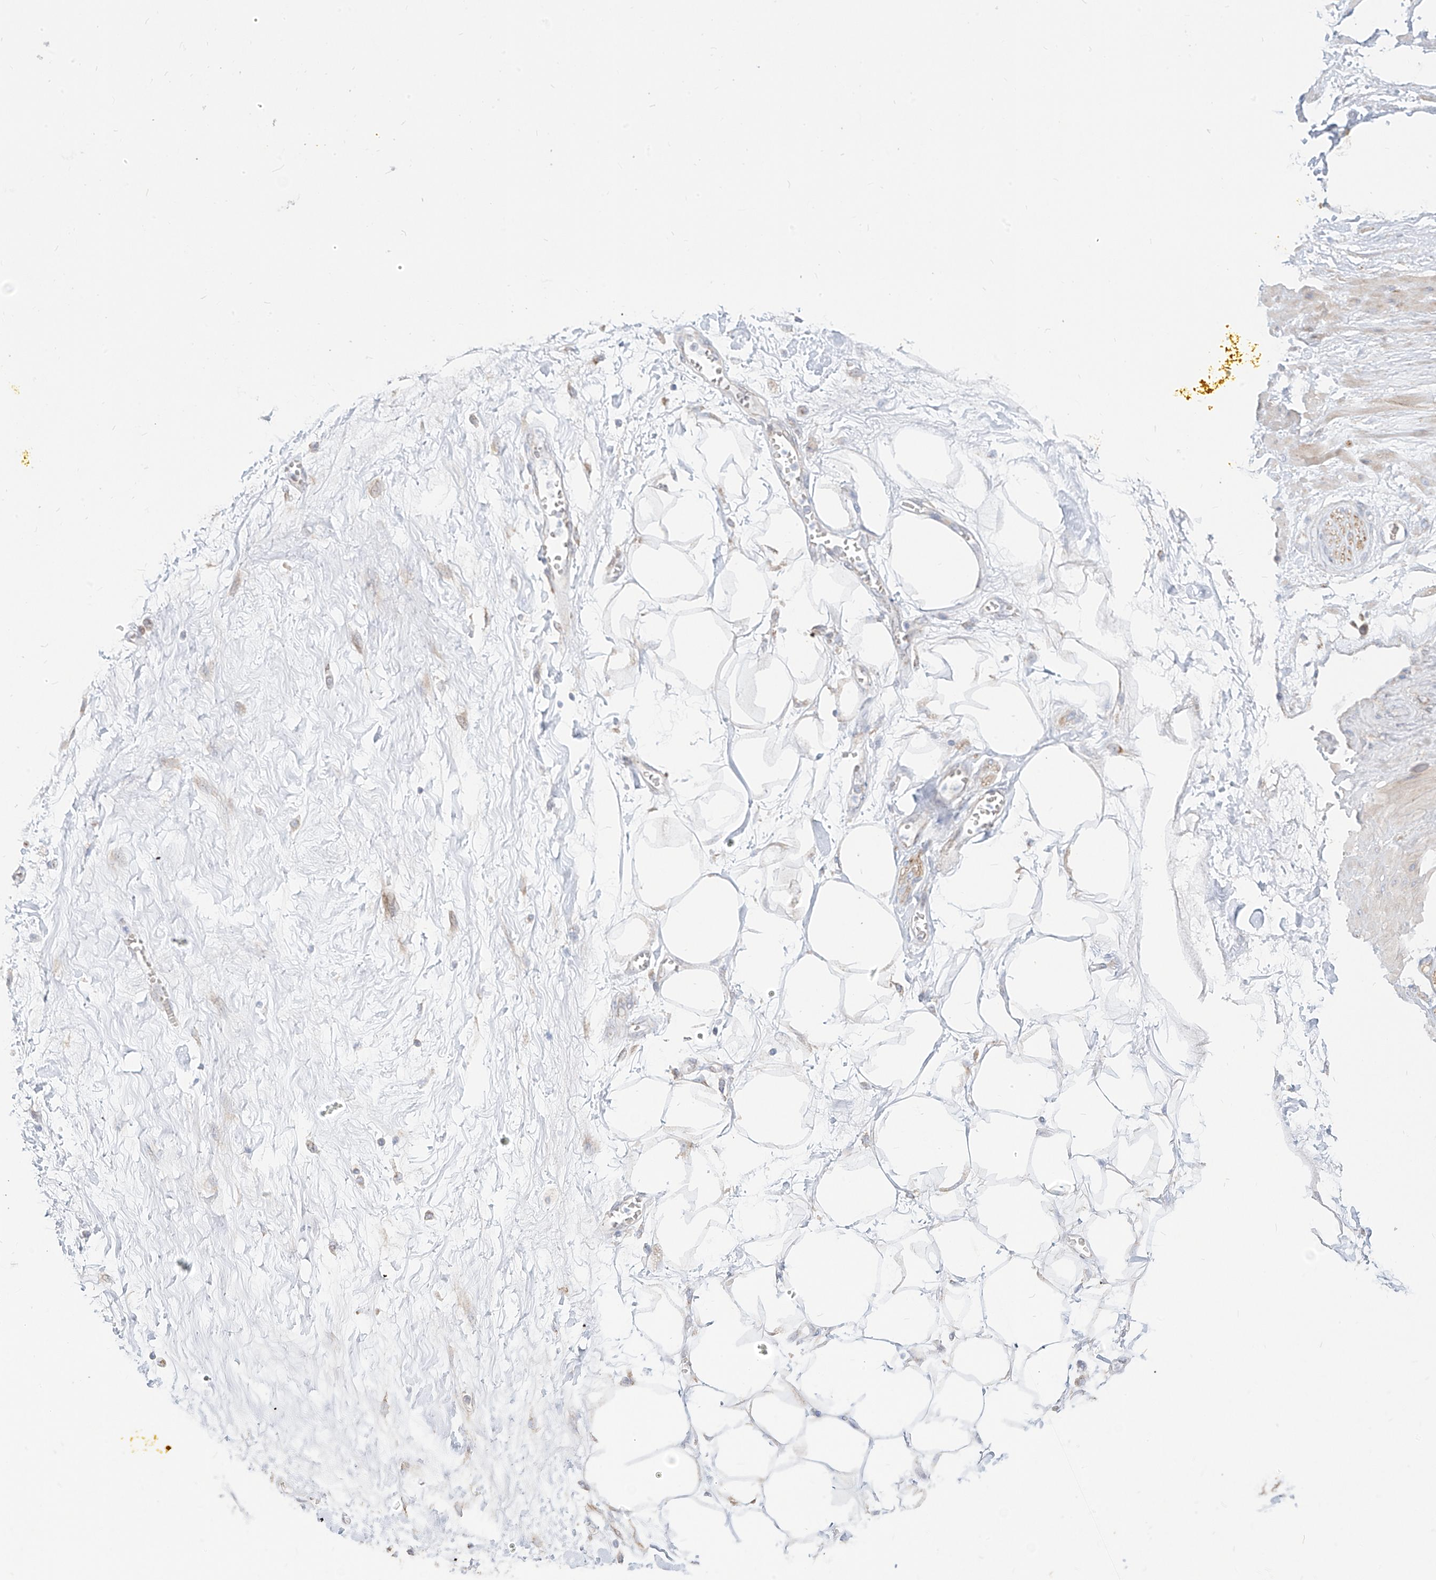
{"staining": {"intensity": "negative", "quantity": "none", "location": "none"}, "tissue": "adipose tissue", "cell_type": "Adipocytes", "image_type": "normal", "snomed": [{"axis": "morphology", "description": "Normal tissue, NOS"}, {"axis": "morphology", "description": "Adenocarcinoma, NOS"}, {"axis": "topography", "description": "Pancreas"}, {"axis": "topography", "description": "Peripheral nerve tissue"}], "caption": "Immunohistochemical staining of unremarkable adipose tissue demonstrates no significant positivity in adipocytes. (DAB (3,3'-diaminobenzidine) IHC visualized using brightfield microscopy, high magnification).", "gene": "ARHGEF40", "patient": {"sex": "male", "age": 59}}